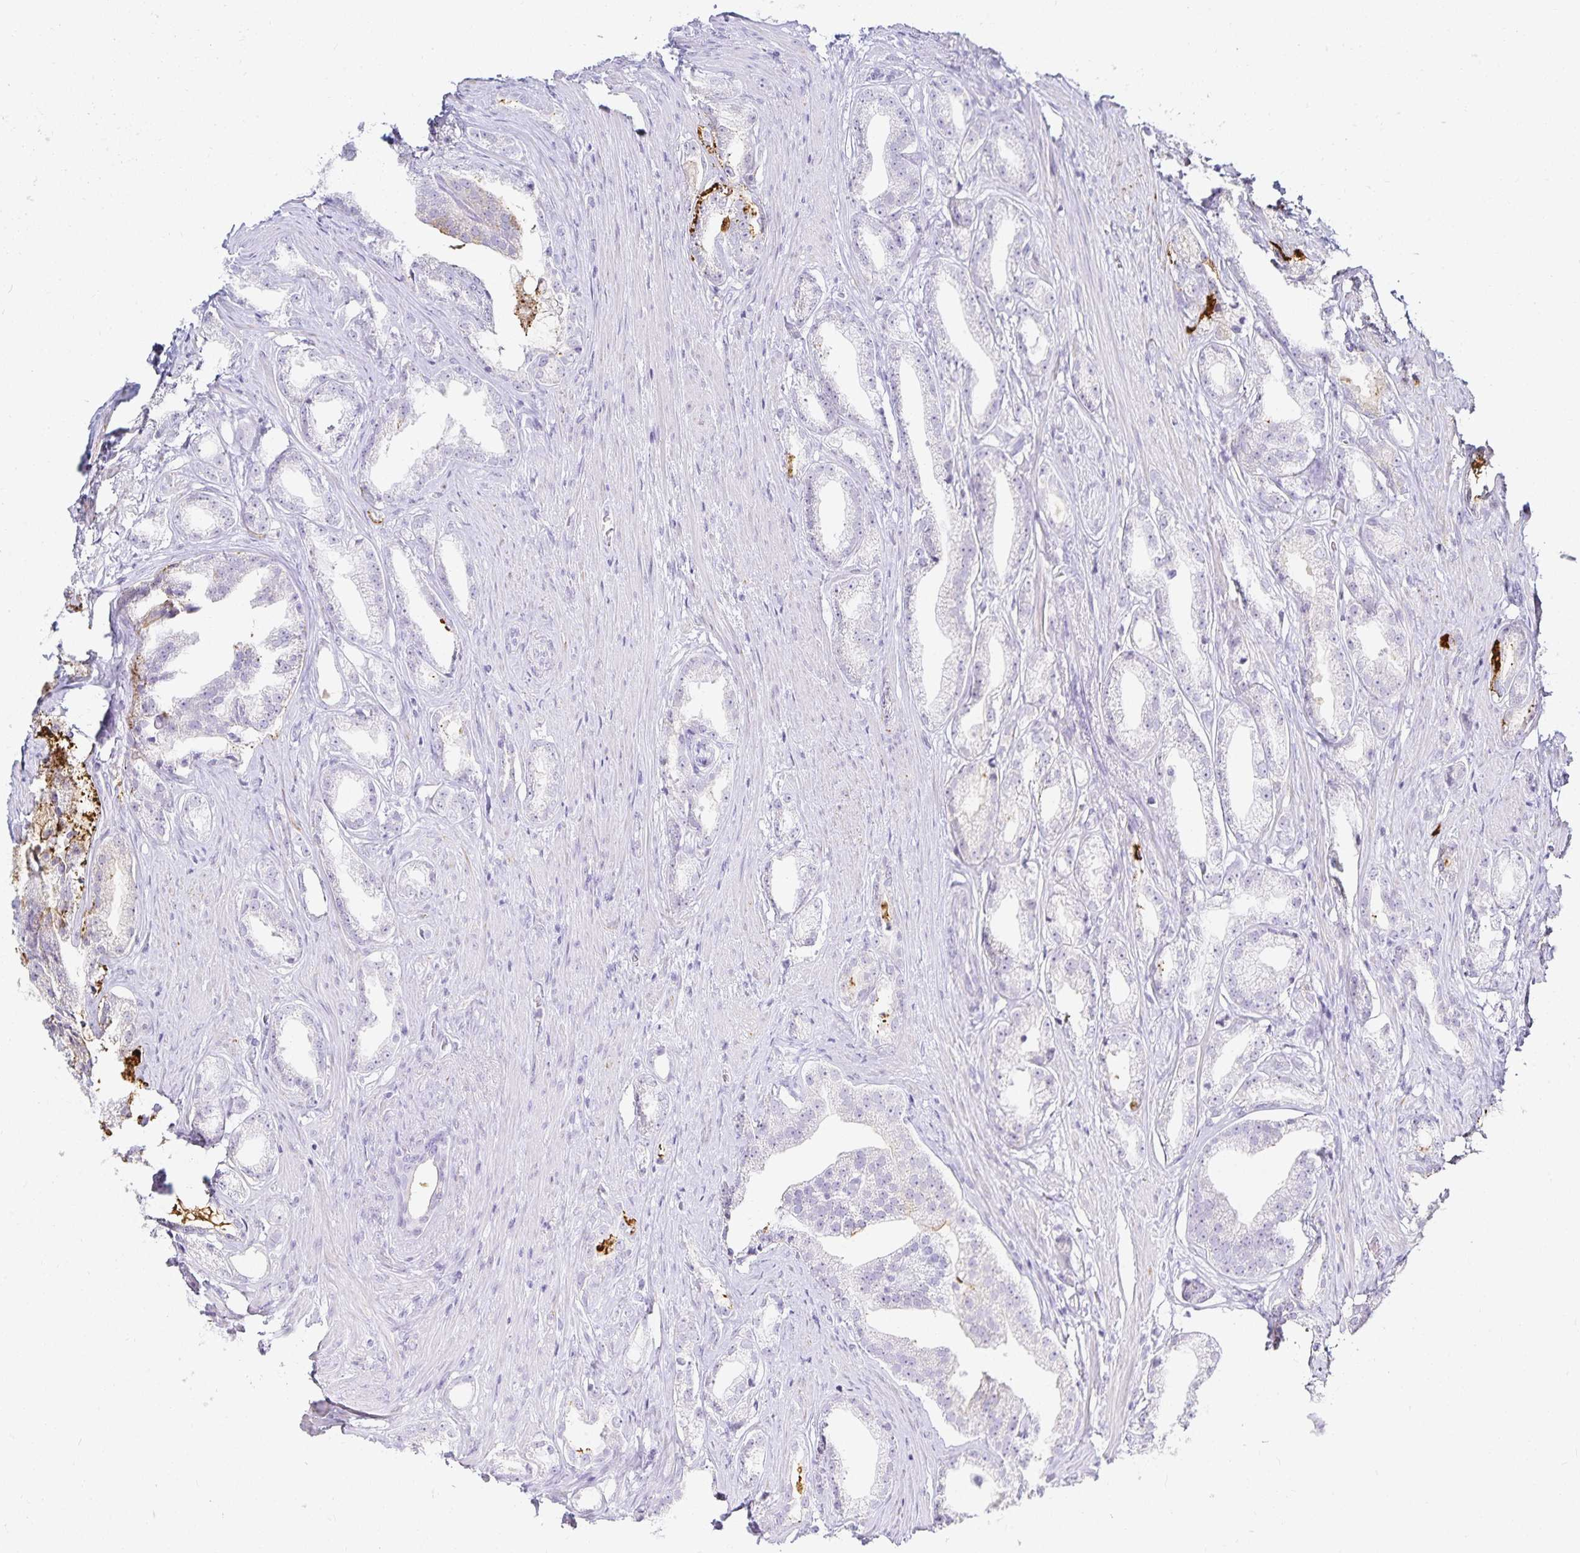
{"staining": {"intensity": "moderate", "quantity": "<25%", "location": "cytoplasmic/membranous"}, "tissue": "prostate cancer", "cell_type": "Tumor cells", "image_type": "cancer", "snomed": [{"axis": "morphology", "description": "Adenocarcinoma, Low grade"}, {"axis": "topography", "description": "Prostate"}], "caption": "The immunohistochemical stain highlights moderate cytoplasmic/membranous staining in tumor cells of prostate cancer tissue. Nuclei are stained in blue.", "gene": "GP2", "patient": {"sex": "male", "age": 65}}